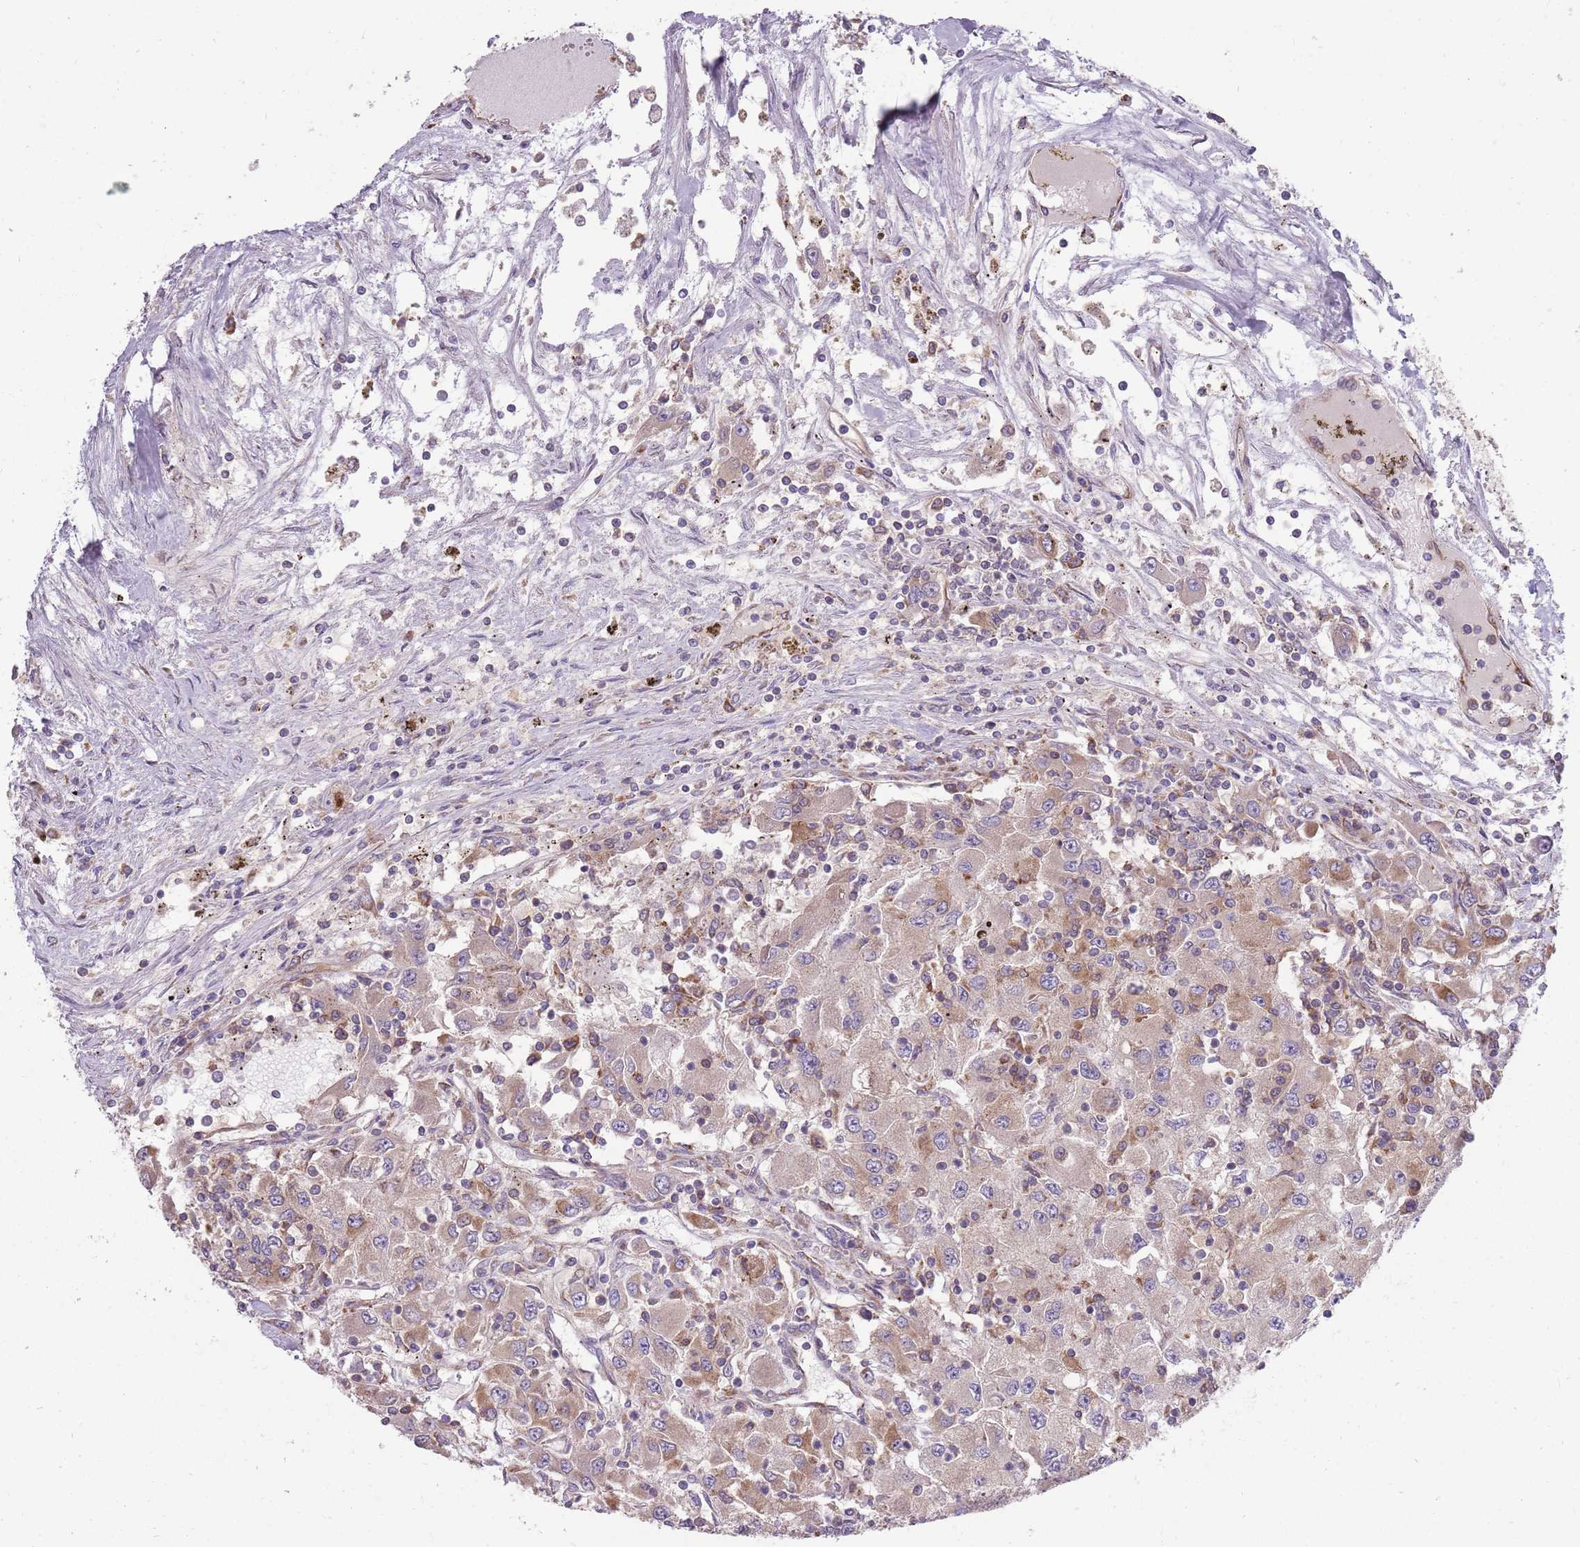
{"staining": {"intensity": "moderate", "quantity": "25%-75%", "location": "cytoplasmic/membranous"}, "tissue": "renal cancer", "cell_type": "Tumor cells", "image_type": "cancer", "snomed": [{"axis": "morphology", "description": "Adenocarcinoma, NOS"}, {"axis": "topography", "description": "Kidney"}], "caption": "DAB (3,3'-diaminobenzidine) immunohistochemical staining of human renal adenocarcinoma demonstrates moderate cytoplasmic/membranous protein expression in about 25%-75% of tumor cells.", "gene": "PPP1R27", "patient": {"sex": "female", "age": 67}}